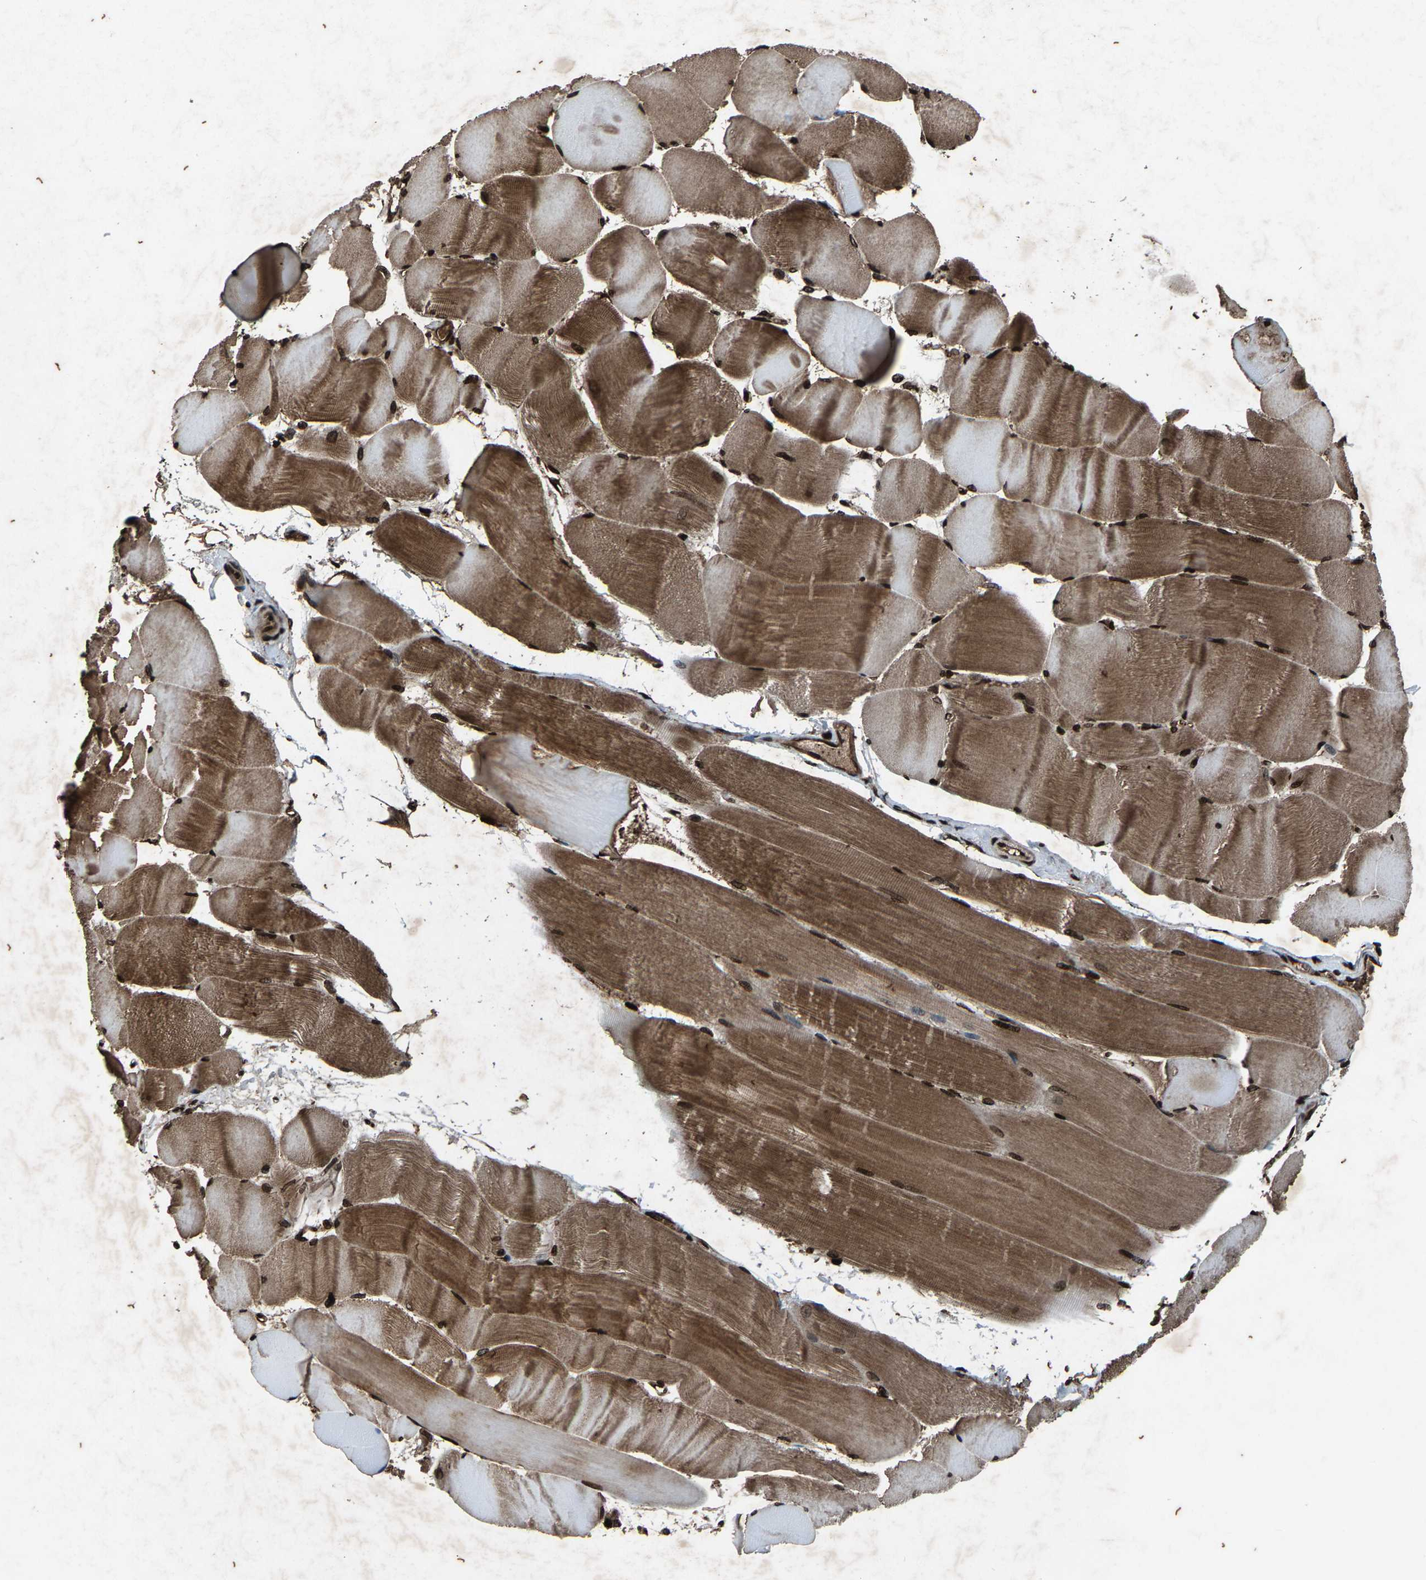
{"staining": {"intensity": "moderate", "quantity": ">75%", "location": "cytoplasmic/membranous,nuclear"}, "tissue": "skeletal muscle", "cell_type": "Myocytes", "image_type": "normal", "snomed": [{"axis": "morphology", "description": "Normal tissue, NOS"}, {"axis": "morphology", "description": "Squamous cell carcinoma, NOS"}, {"axis": "topography", "description": "Skeletal muscle"}], "caption": "Immunohistochemistry micrograph of benign skeletal muscle: human skeletal muscle stained using immunohistochemistry (IHC) shows medium levels of moderate protein expression localized specifically in the cytoplasmic/membranous,nuclear of myocytes, appearing as a cytoplasmic/membranous,nuclear brown color.", "gene": "H4C1", "patient": {"sex": "male", "age": 51}}